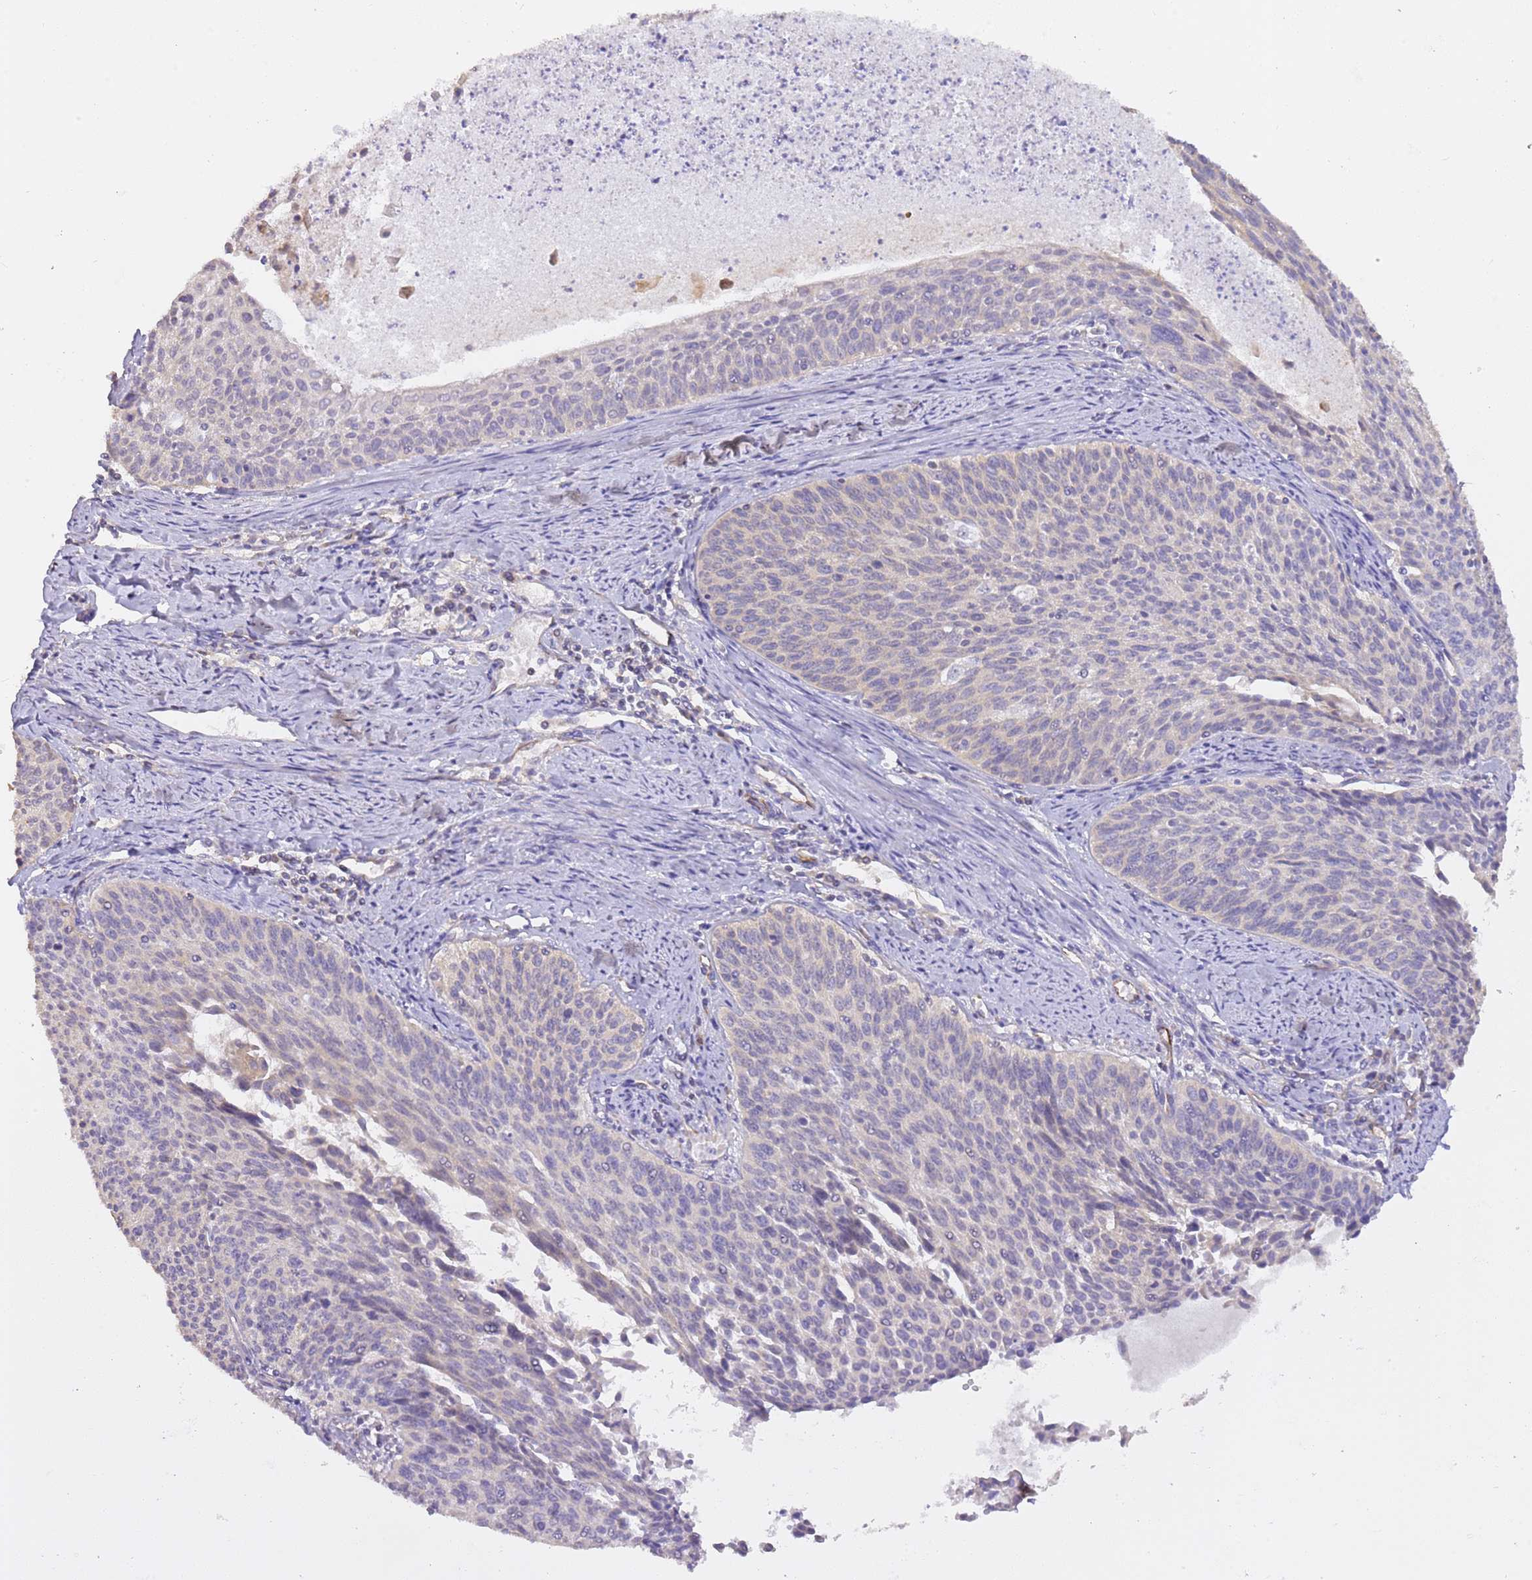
{"staining": {"intensity": "negative", "quantity": "none", "location": "none"}, "tissue": "cervical cancer", "cell_type": "Tumor cells", "image_type": "cancer", "snomed": [{"axis": "morphology", "description": "Squamous cell carcinoma, NOS"}, {"axis": "topography", "description": "Cervix"}], "caption": "DAB (3,3'-diaminobenzidine) immunohistochemical staining of human cervical cancer (squamous cell carcinoma) reveals no significant staining in tumor cells.", "gene": "DOCK9", "patient": {"sex": "female", "age": 55}}